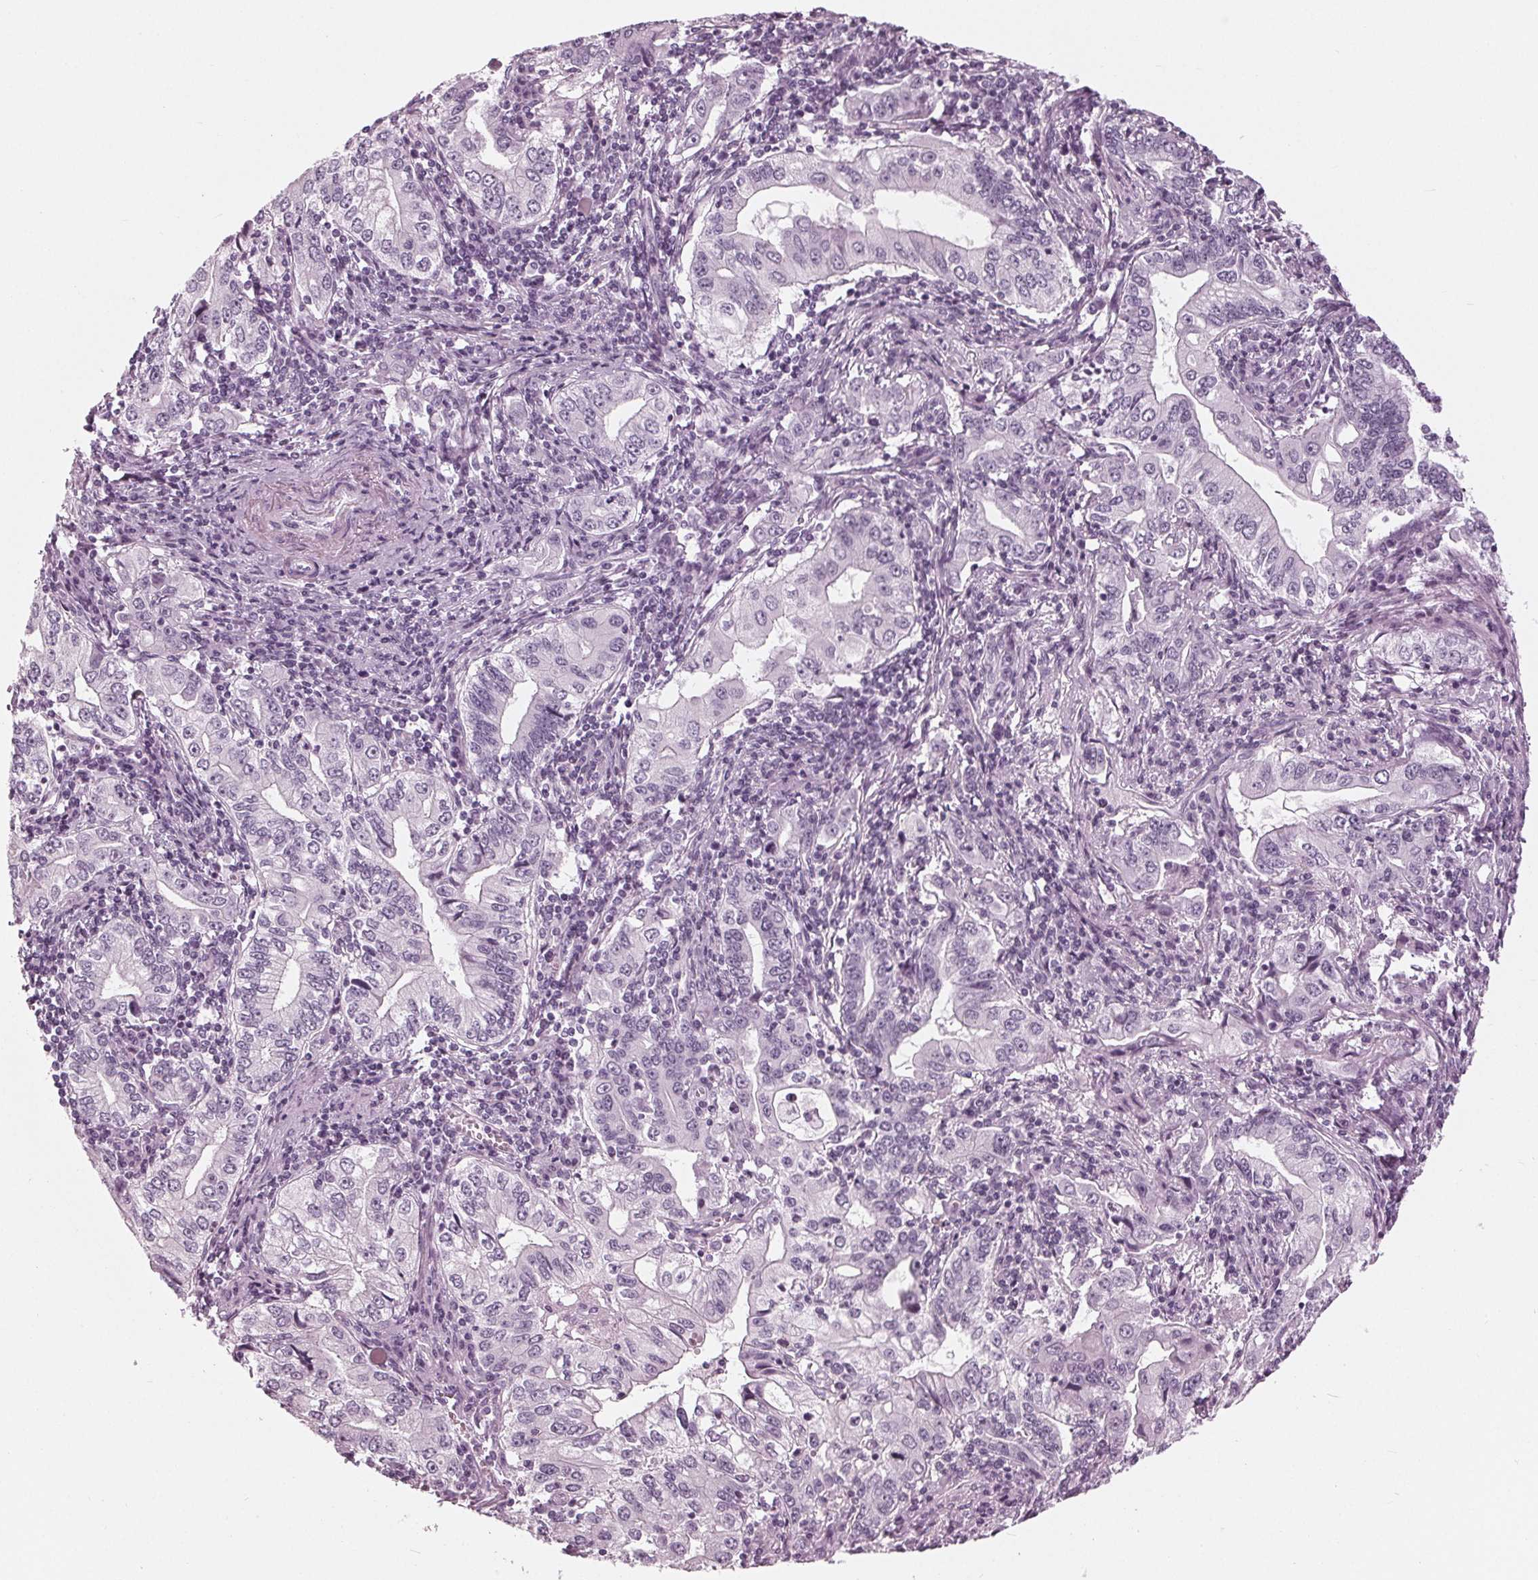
{"staining": {"intensity": "negative", "quantity": "none", "location": "none"}, "tissue": "stomach cancer", "cell_type": "Tumor cells", "image_type": "cancer", "snomed": [{"axis": "morphology", "description": "Adenocarcinoma, NOS"}, {"axis": "topography", "description": "Stomach, lower"}], "caption": "Tumor cells show no significant protein expression in stomach cancer (adenocarcinoma).", "gene": "KRT28", "patient": {"sex": "female", "age": 72}}